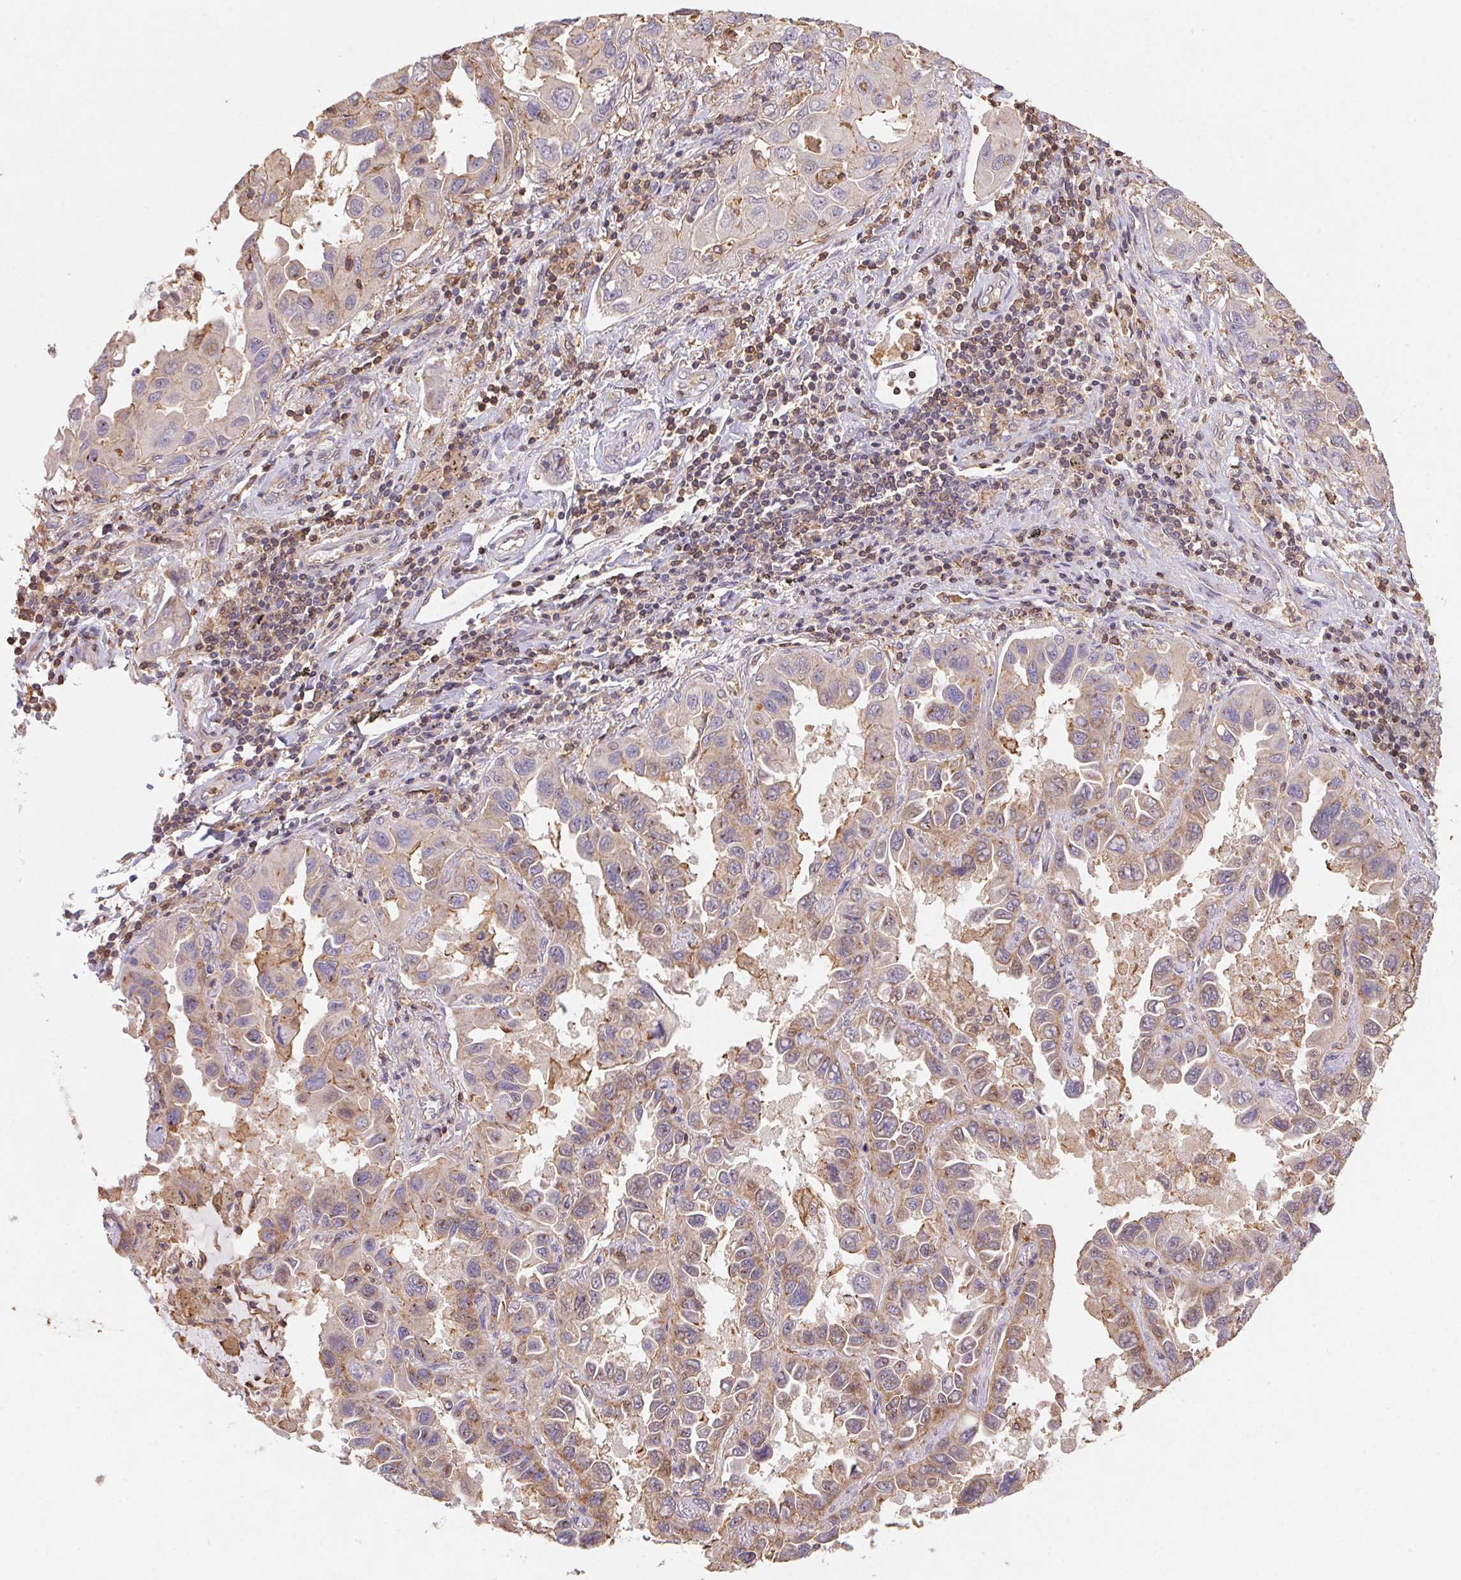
{"staining": {"intensity": "moderate", "quantity": "25%-75%", "location": "cytoplasmic/membranous"}, "tissue": "lung cancer", "cell_type": "Tumor cells", "image_type": "cancer", "snomed": [{"axis": "morphology", "description": "Adenocarcinoma, NOS"}, {"axis": "topography", "description": "Lung"}], "caption": "There is medium levels of moderate cytoplasmic/membranous staining in tumor cells of adenocarcinoma (lung), as demonstrated by immunohistochemical staining (brown color).", "gene": "ATG10", "patient": {"sex": "male", "age": 64}}